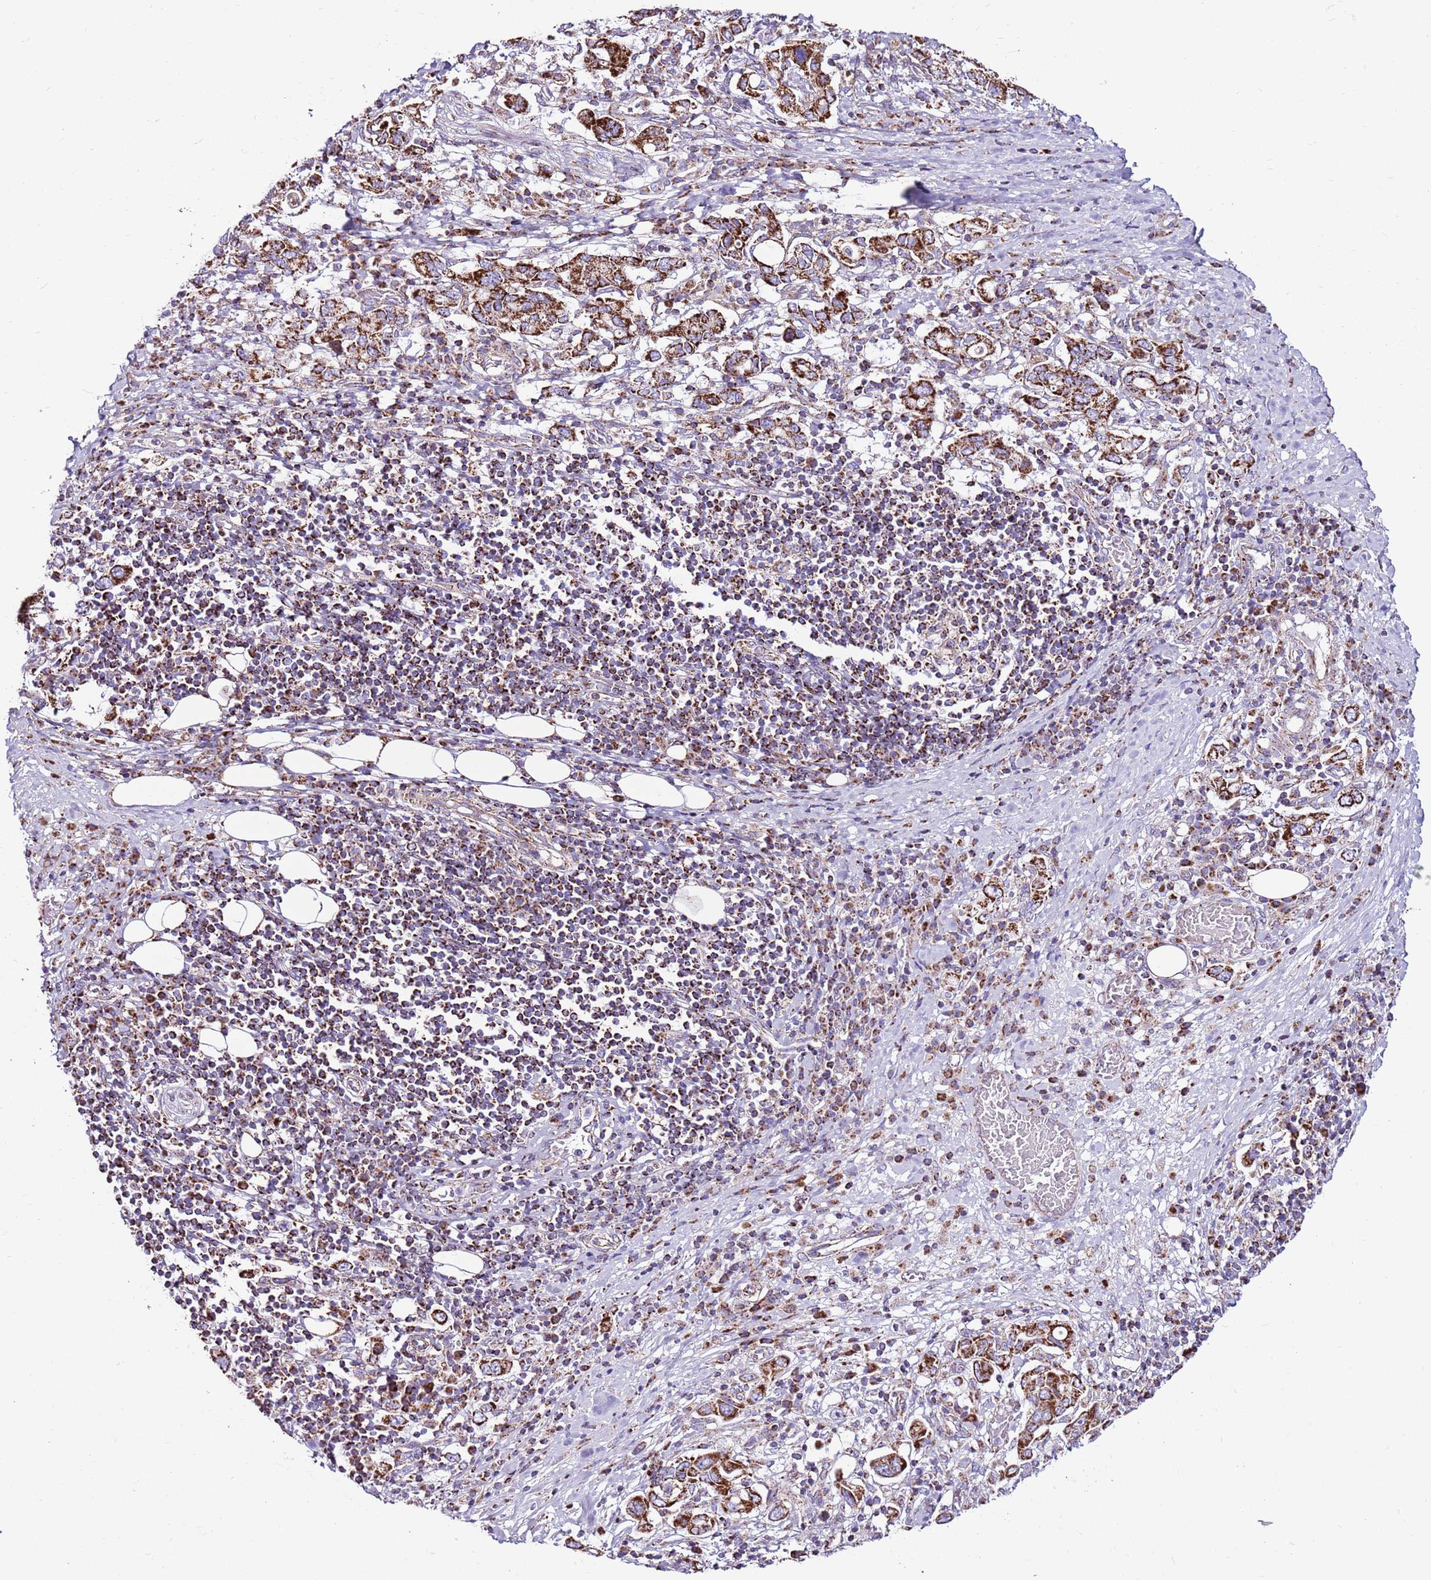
{"staining": {"intensity": "strong", "quantity": ">75%", "location": "cytoplasmic/membranous"}, "tissue": "stomach cancer", "cell_type": "Tumor cells", "image_type": "cancer", "snomed": [{"axis": "morphology", "description": "Adenocarcinoma, NOS"}, {"axis": "topography", "description": "Stomach, upper"}, {"axis": "topography", "description": "Stomach"}], "caption": "Protein staining demonstrates strong cytoplasmic/membranous positivity in approximately >75% of tumor cells in adenocarcinoma (stomach).", "gene": "HECTD4", "patient": {"sex": "male", "age": 62}}